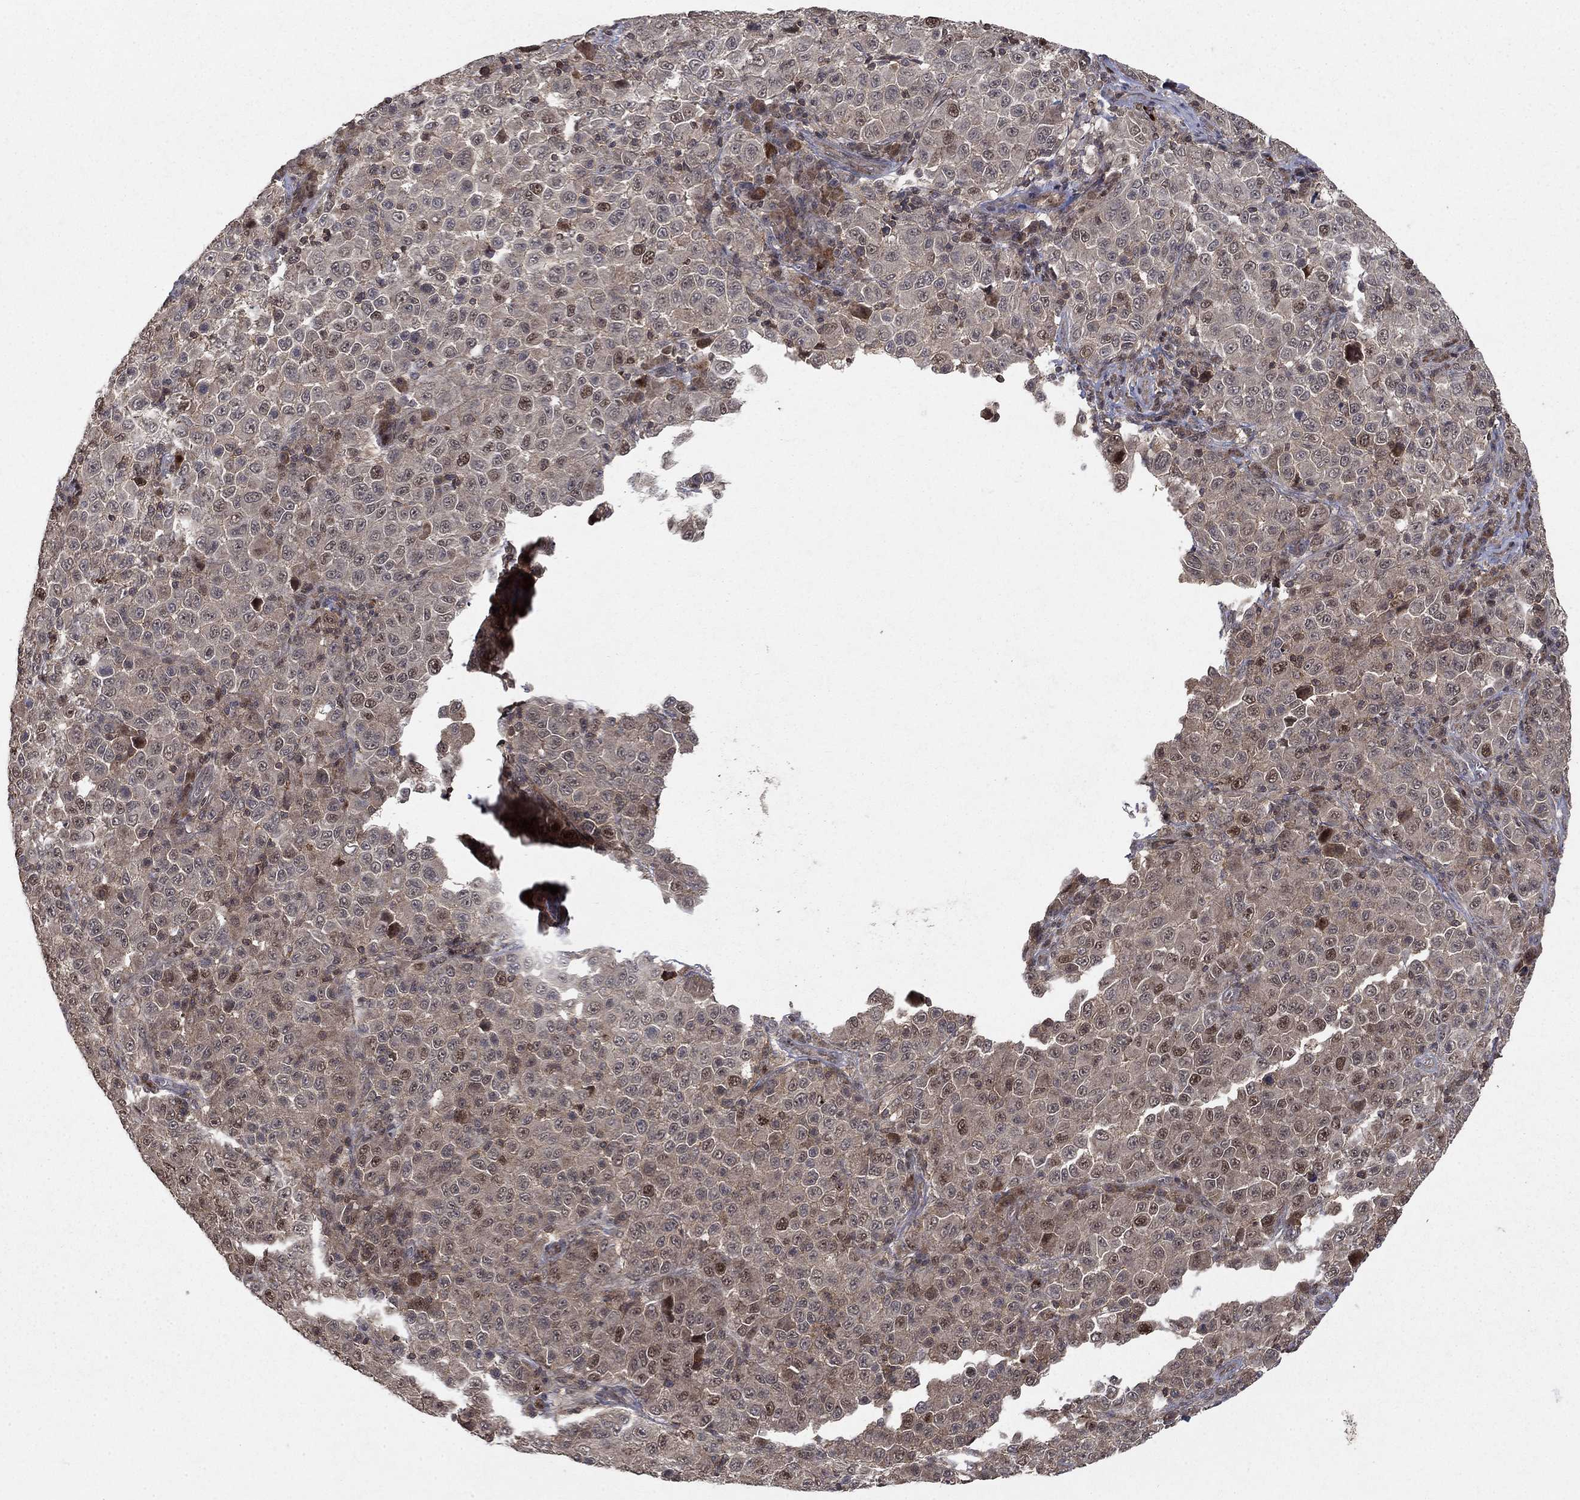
{"staining": {"intensity": "moderate", "quantity": "<25%", "location": "nuclear"}, "tissue": "melanoma", "cell_type": "Tumor cells", "image_type": "cancer", "snomed": [{"axis": "morphology", "description": "Malignant melanoma, NOS"}, {"axis": "topography", "description": "Skin"}], "caption": "Protein staining displays moderate nuclear expression in about <25% of tumor cells in malignant melanoma.", "gene": "CCDC66", "patient": {"sex": "female", "age": 57}}